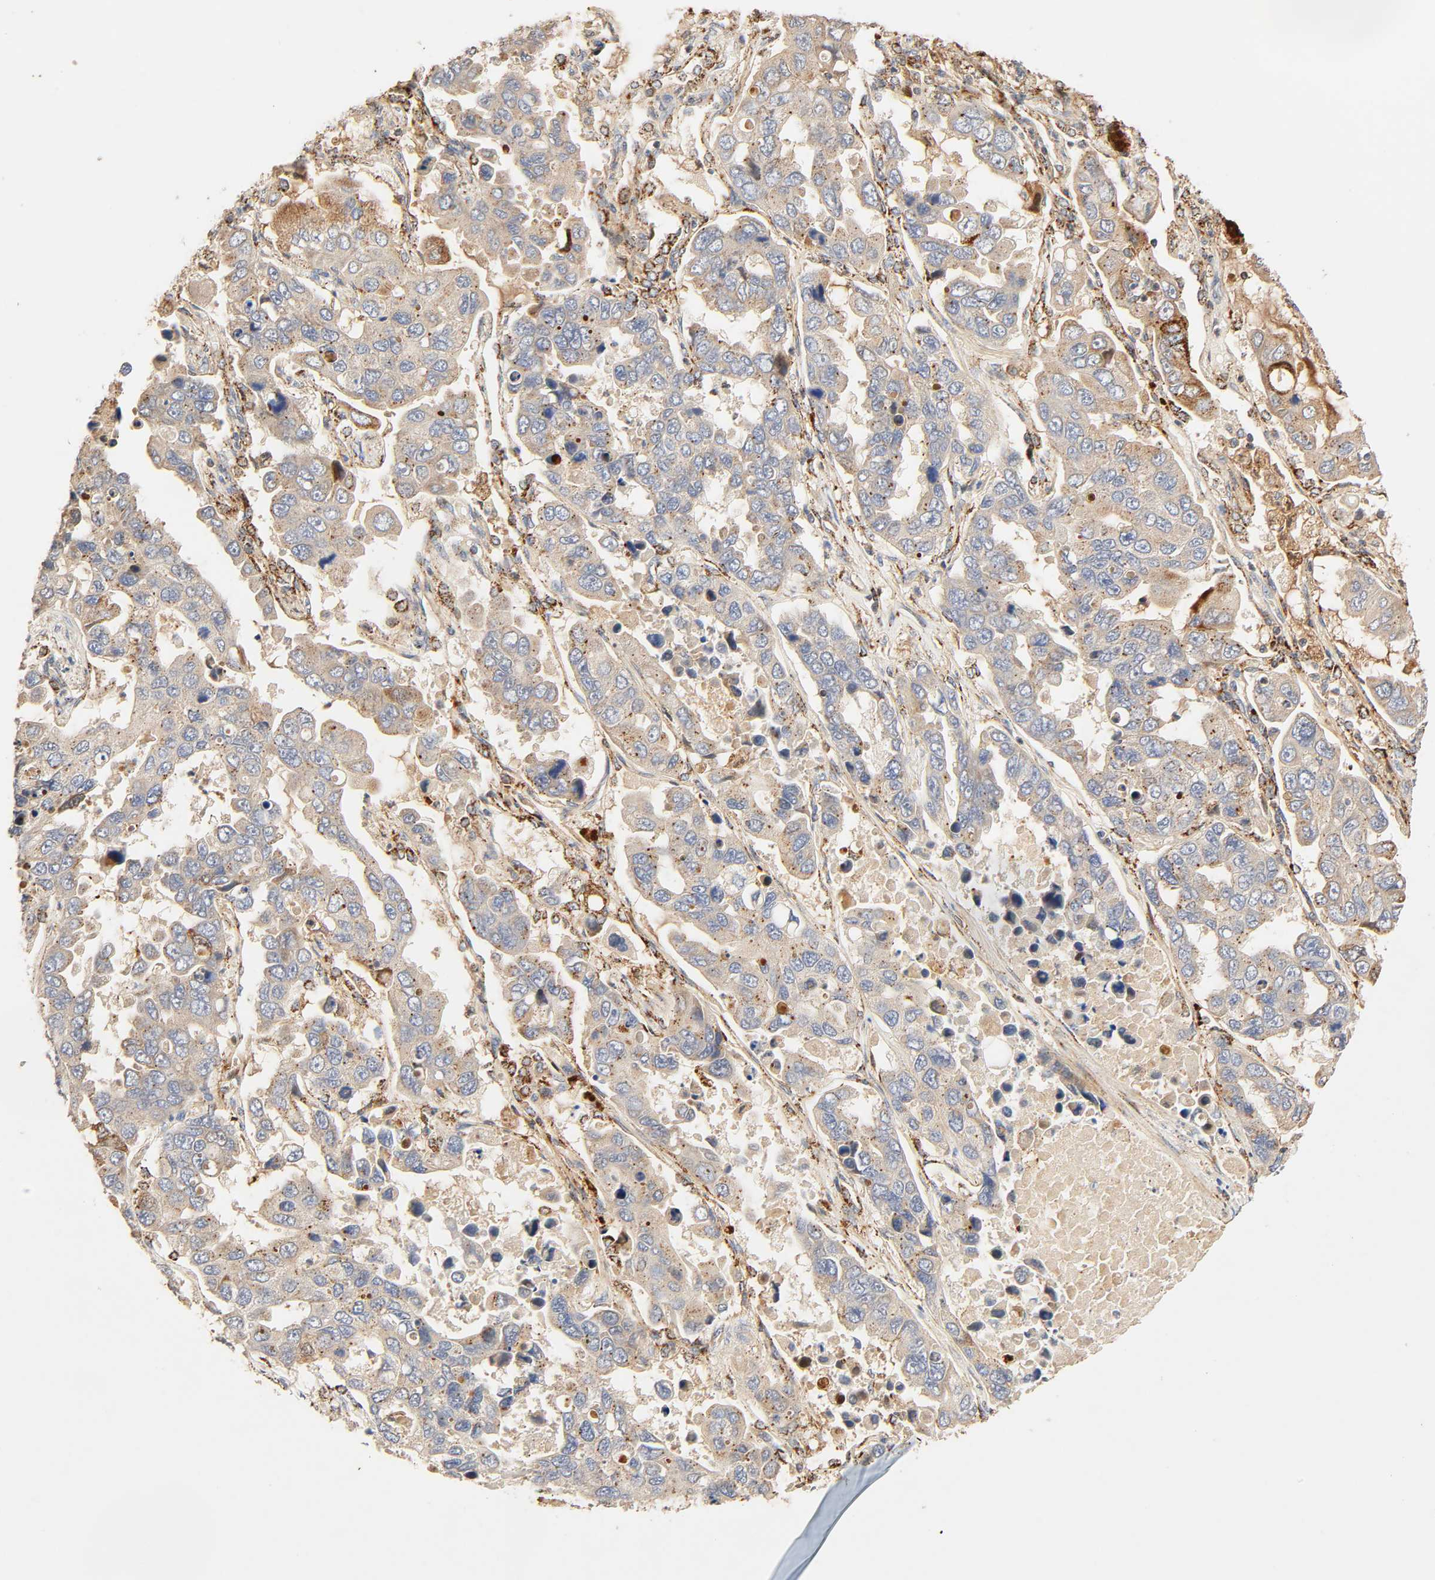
{"staining": {"intensity": "moderate", "quantity": ">75%", "location": "cytoplasmic/membranous"}, "tissue": "lung cancer", "cell_type": "Tumor cells", "image_type": "cancer", "snomed": [{"axis": "morphology", "description": "Adenocarcinoma, NOS"}, {"axis": "topography", "description": "Lung"}], "caption": "A brown stain labels moderate cytoplasmic/membranous staining of a protein in lung cancer (adenocarcinoma) tumor cells.", "gene": "MAPK6", "patient": {"sex": "male", "age": 64}}